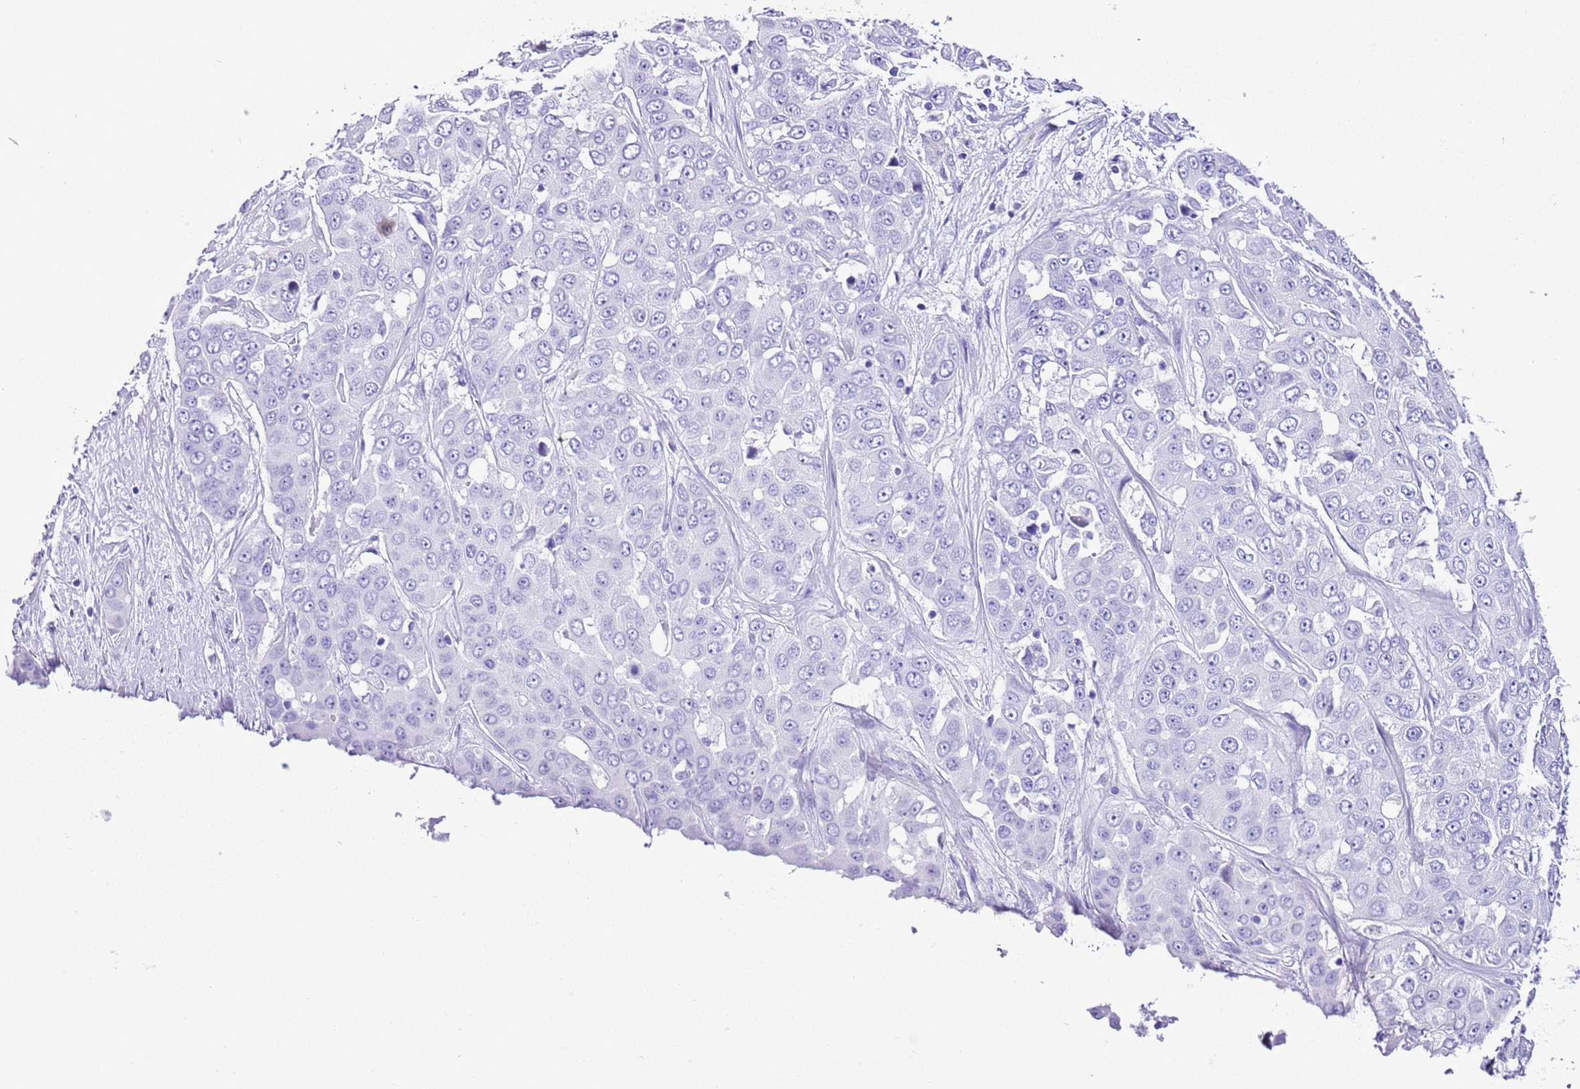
{"staining": {"intensity": "negative", "quantity": "none", "location": "none"}, "tissue": "liver cancer", "cell_type": "Tumor cells", "image_type": "cancer", "snomed": [{"axis": "morphology", "description": "Cholangiocarcinoma"}, {"axis": "topography", "description": "Liver"}], "caption": "DAB immunohistochemical staining of human liver cholangiocarcinoma demonstrates no significant staining in tumor cells.", "gene": "KCNC1", "patient": {"sex": "female", "age": 52}}